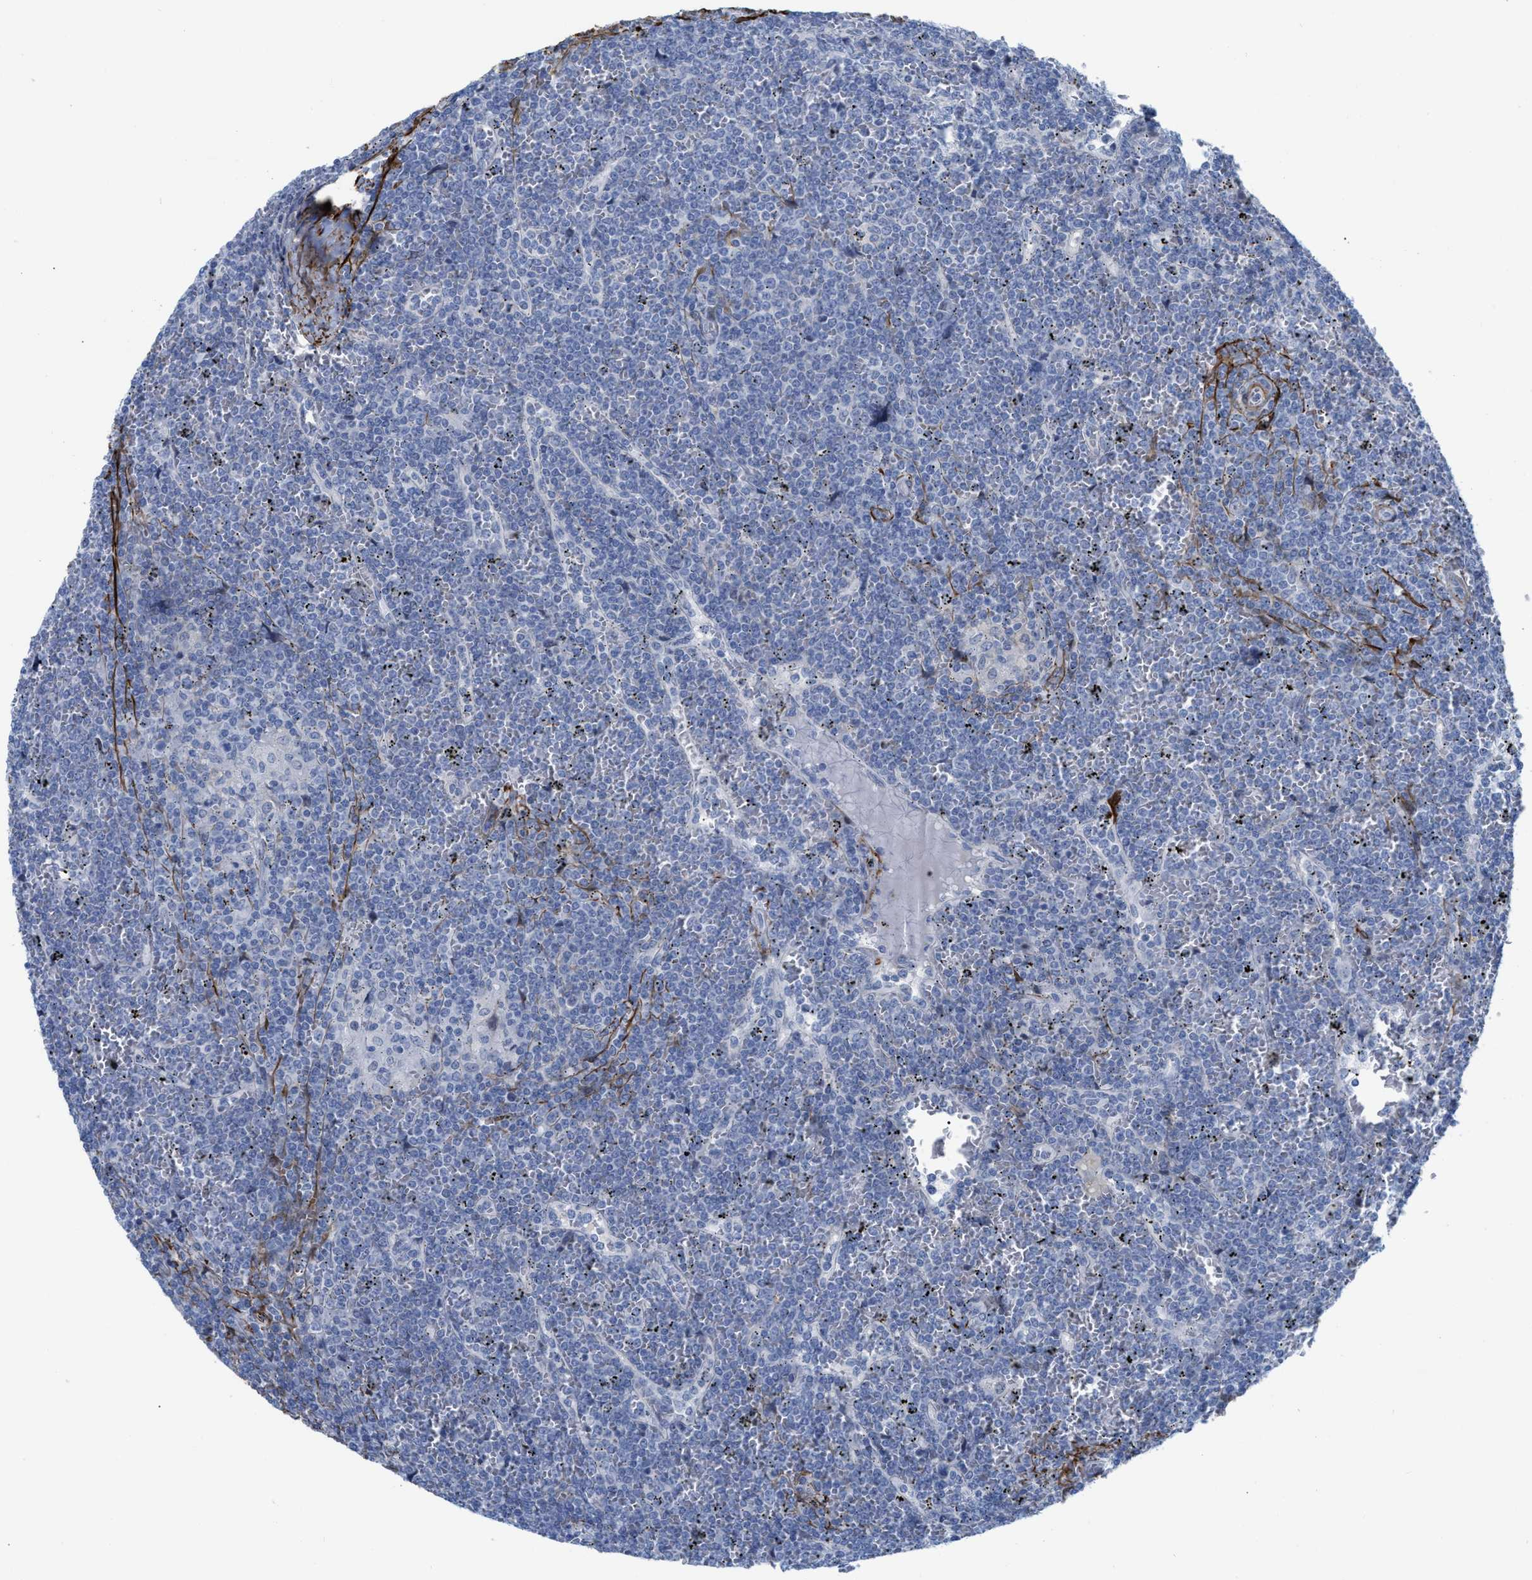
{"staining": {"intensity": "negative", "quantity": "none", "location": "none"}, "tissue": "lymphoma", "cell_type": "Tumor cells", "image_type": "cancer", "snomed": [{"axis": "morphology", "description": "Malignant lymphoma, non-Hodgkin's type, Low grade"}, {"axis": "topography", "description": "Spleen"}], "caption": "This is a histopathology image of IHC staining of low-grade malignant lymphoma, non-Hodgkin's type, which shows no expression in tumor cells. (Stains: DAB (3,3'-diaminobenzidine) immunohistochemistry (IHC) with hematoxylin counter stain, Microscopy: brightfield microscopy at high magnification).", "gene": "TAGLN", "patient": {"sex": "female", "age": 19}}